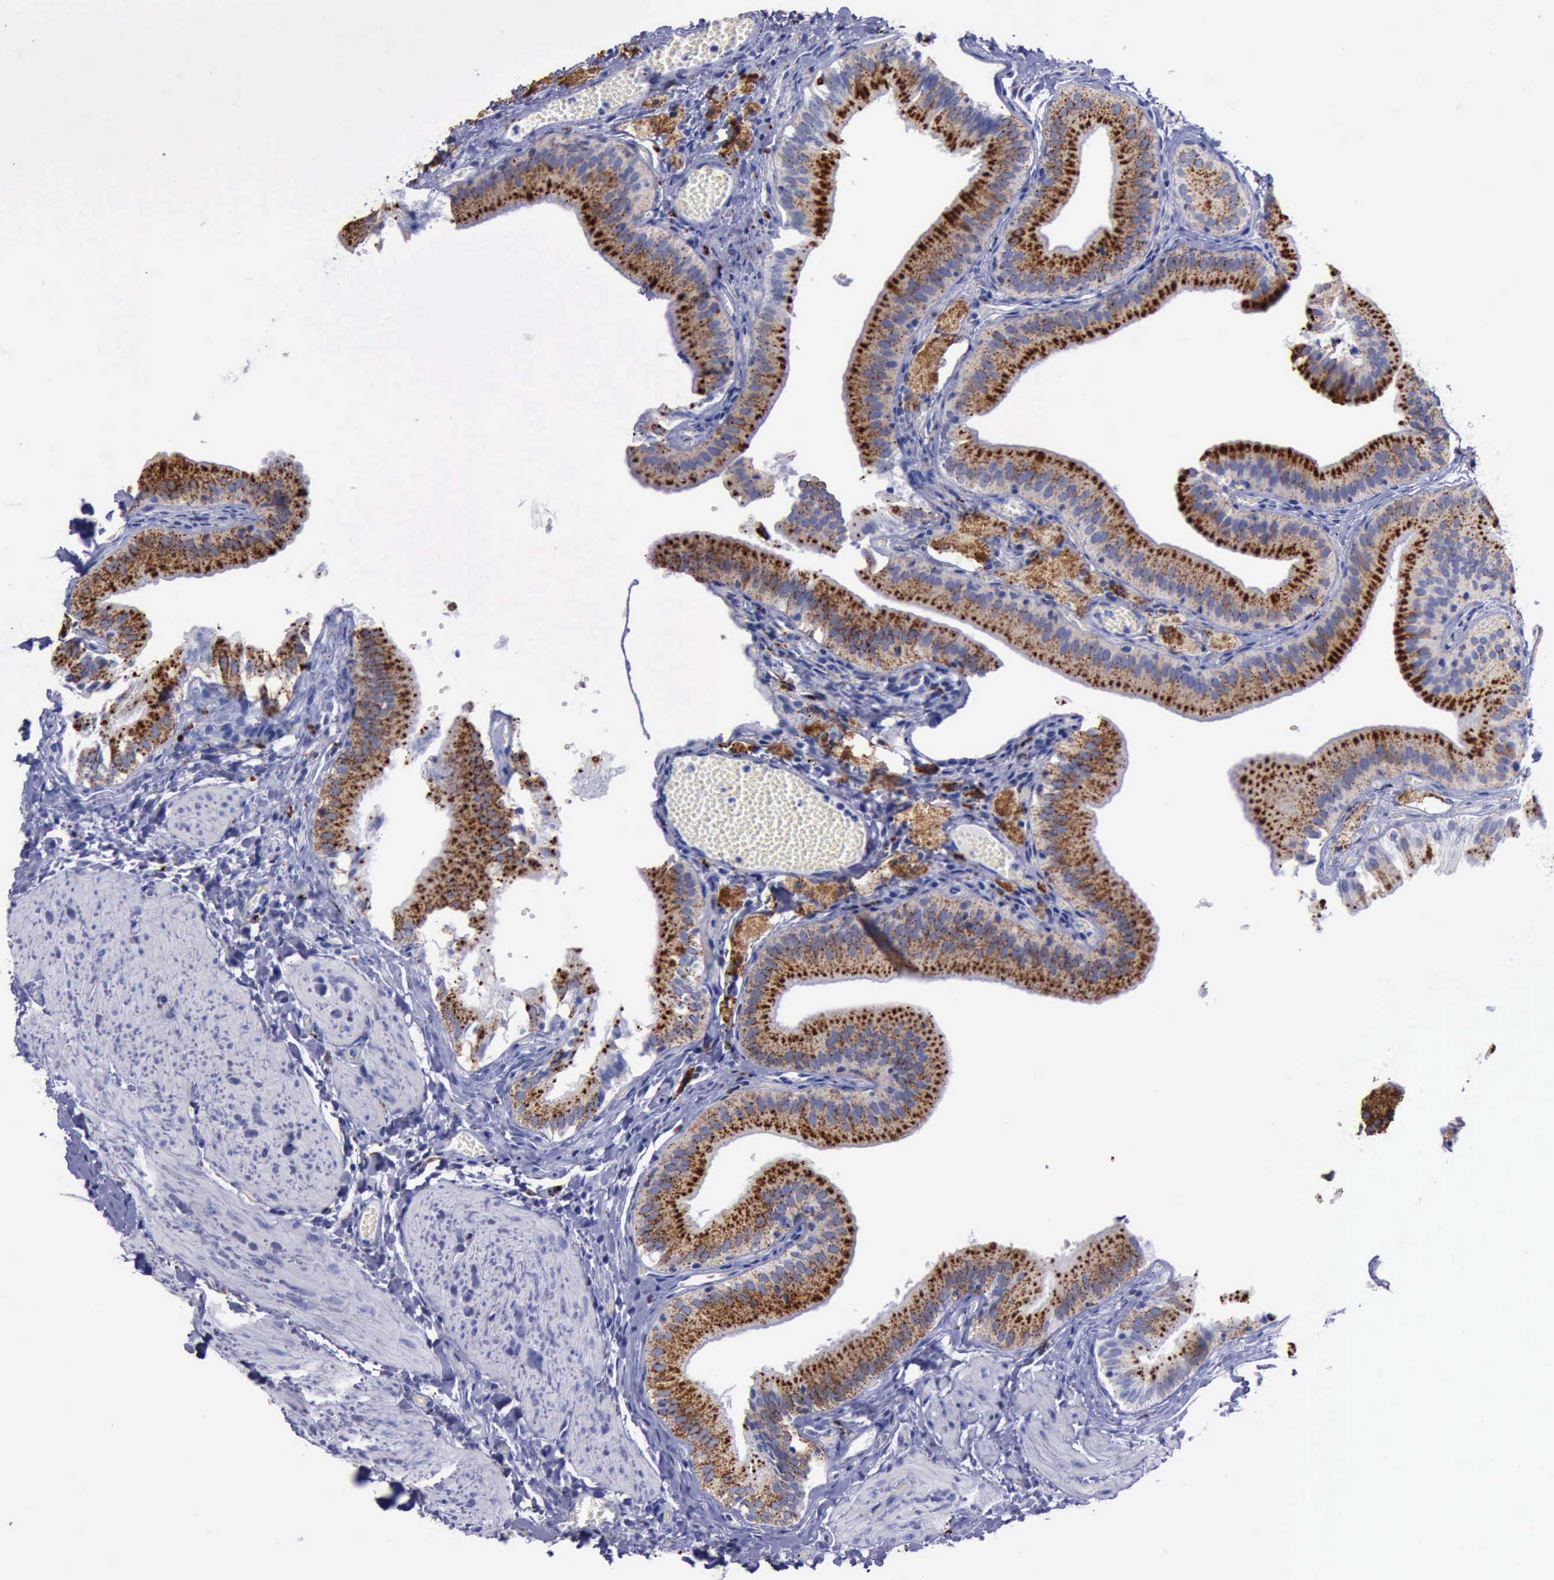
{"staining": {"intensity": "strong", "quantity": ">75%", "location": "cytoplasmic/membranous"}, "tissue": "gallbladder", "cell_type": "Glandular cells", "image_type": "normal", "snomed": [{"axis": "morphology", "description": "Normal tissue, NOS"}, {"axis": "topography", "description": "Gallbladder"}], "caption": "An IHC micrograph of benign tissue is shown. Protein staining in brown highlights strong cytoplasmic/membranous positivity in gallbladder within glandular cells.", "gene": "CTSD", "patient": {"sex": "female", "age": 24}}